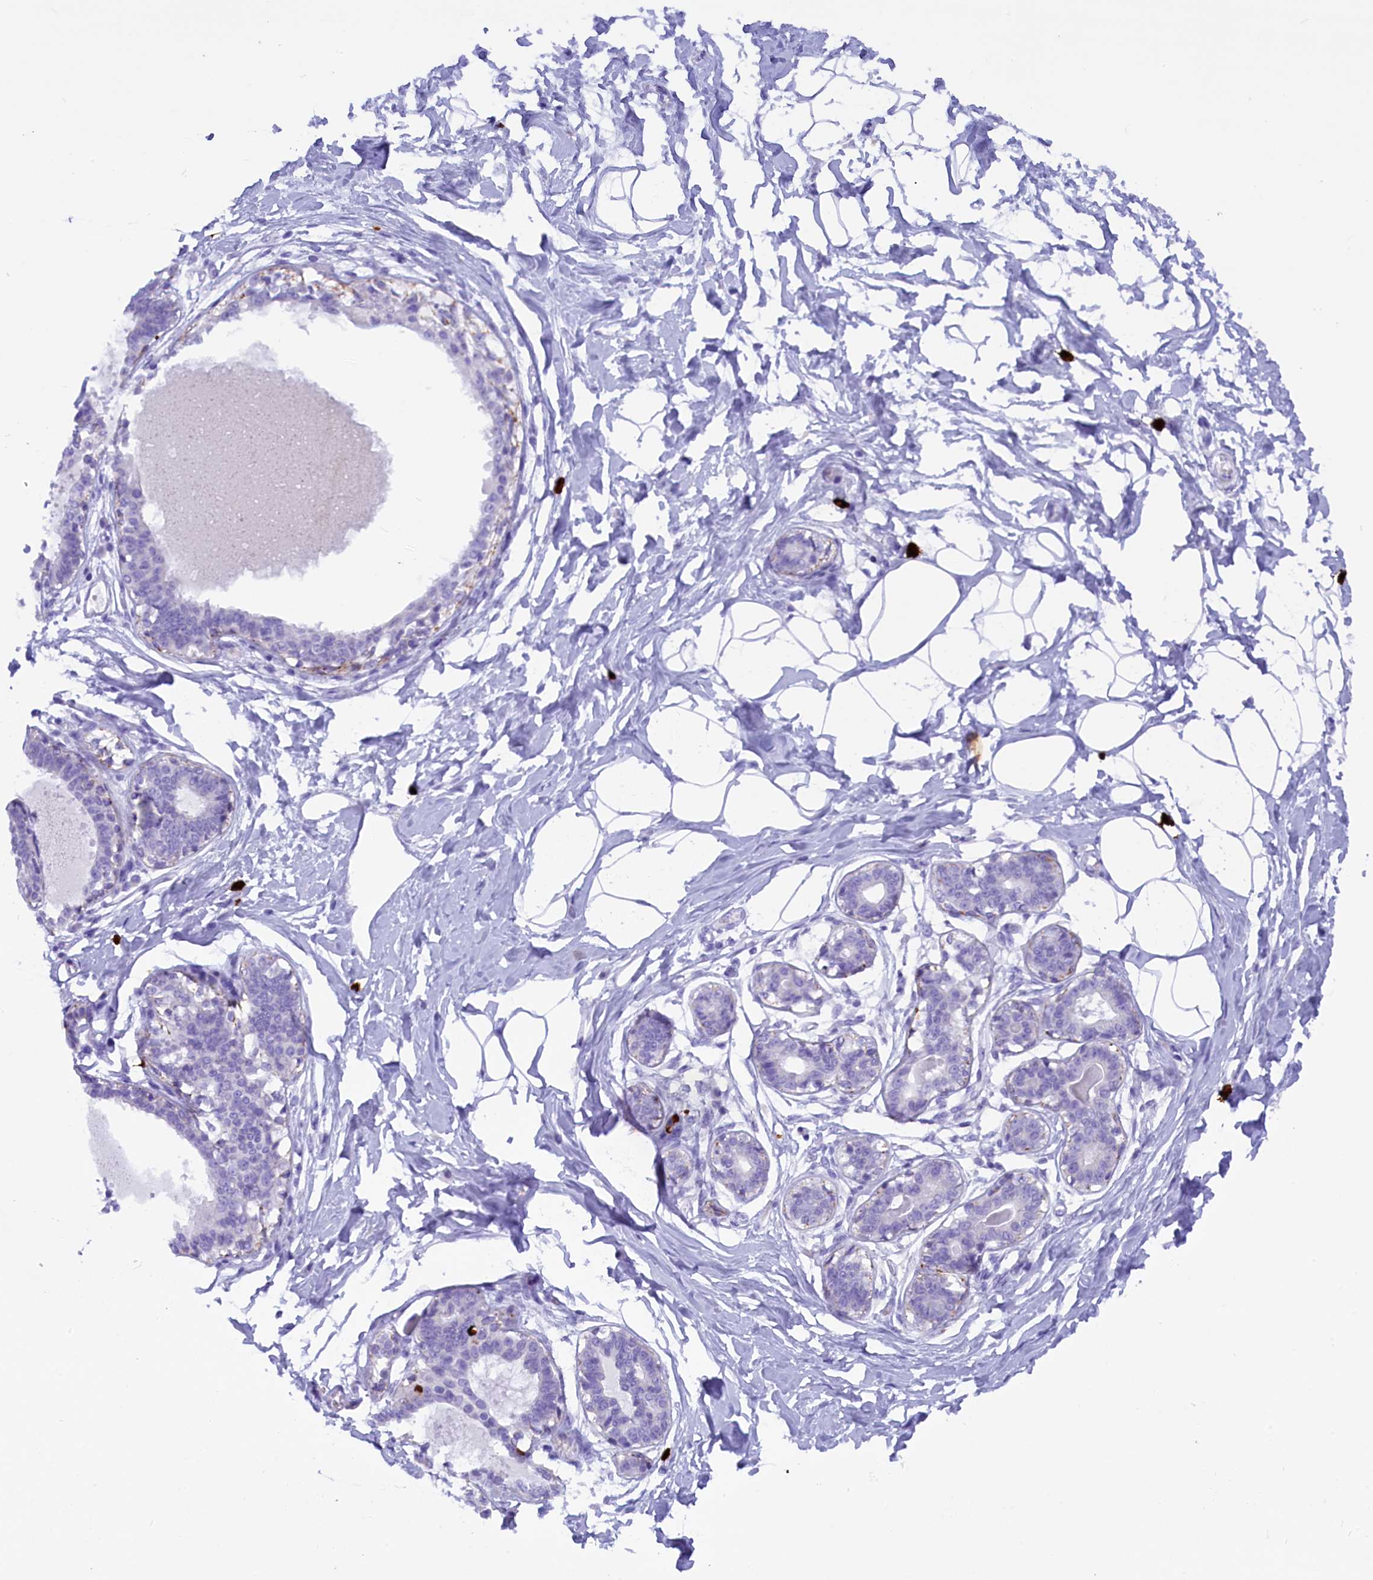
{"staining": {"intensity": "negative", "quantity": "none", "location": "none"}, "tissue": "breast", "cell_type": "Adipocytes", "image_type": "normal", "snomed": [{"axis": "morphology", "description": "Normal tissue, NOS"}, {"axis": "topography", "description": "Breast"}], "caption": "Adipocytes are negative for brown protein staining in benign breast. Nuclei are stained in blue.", "gene": "RTTN", "patient": {"sex": "female", "age": 45}}